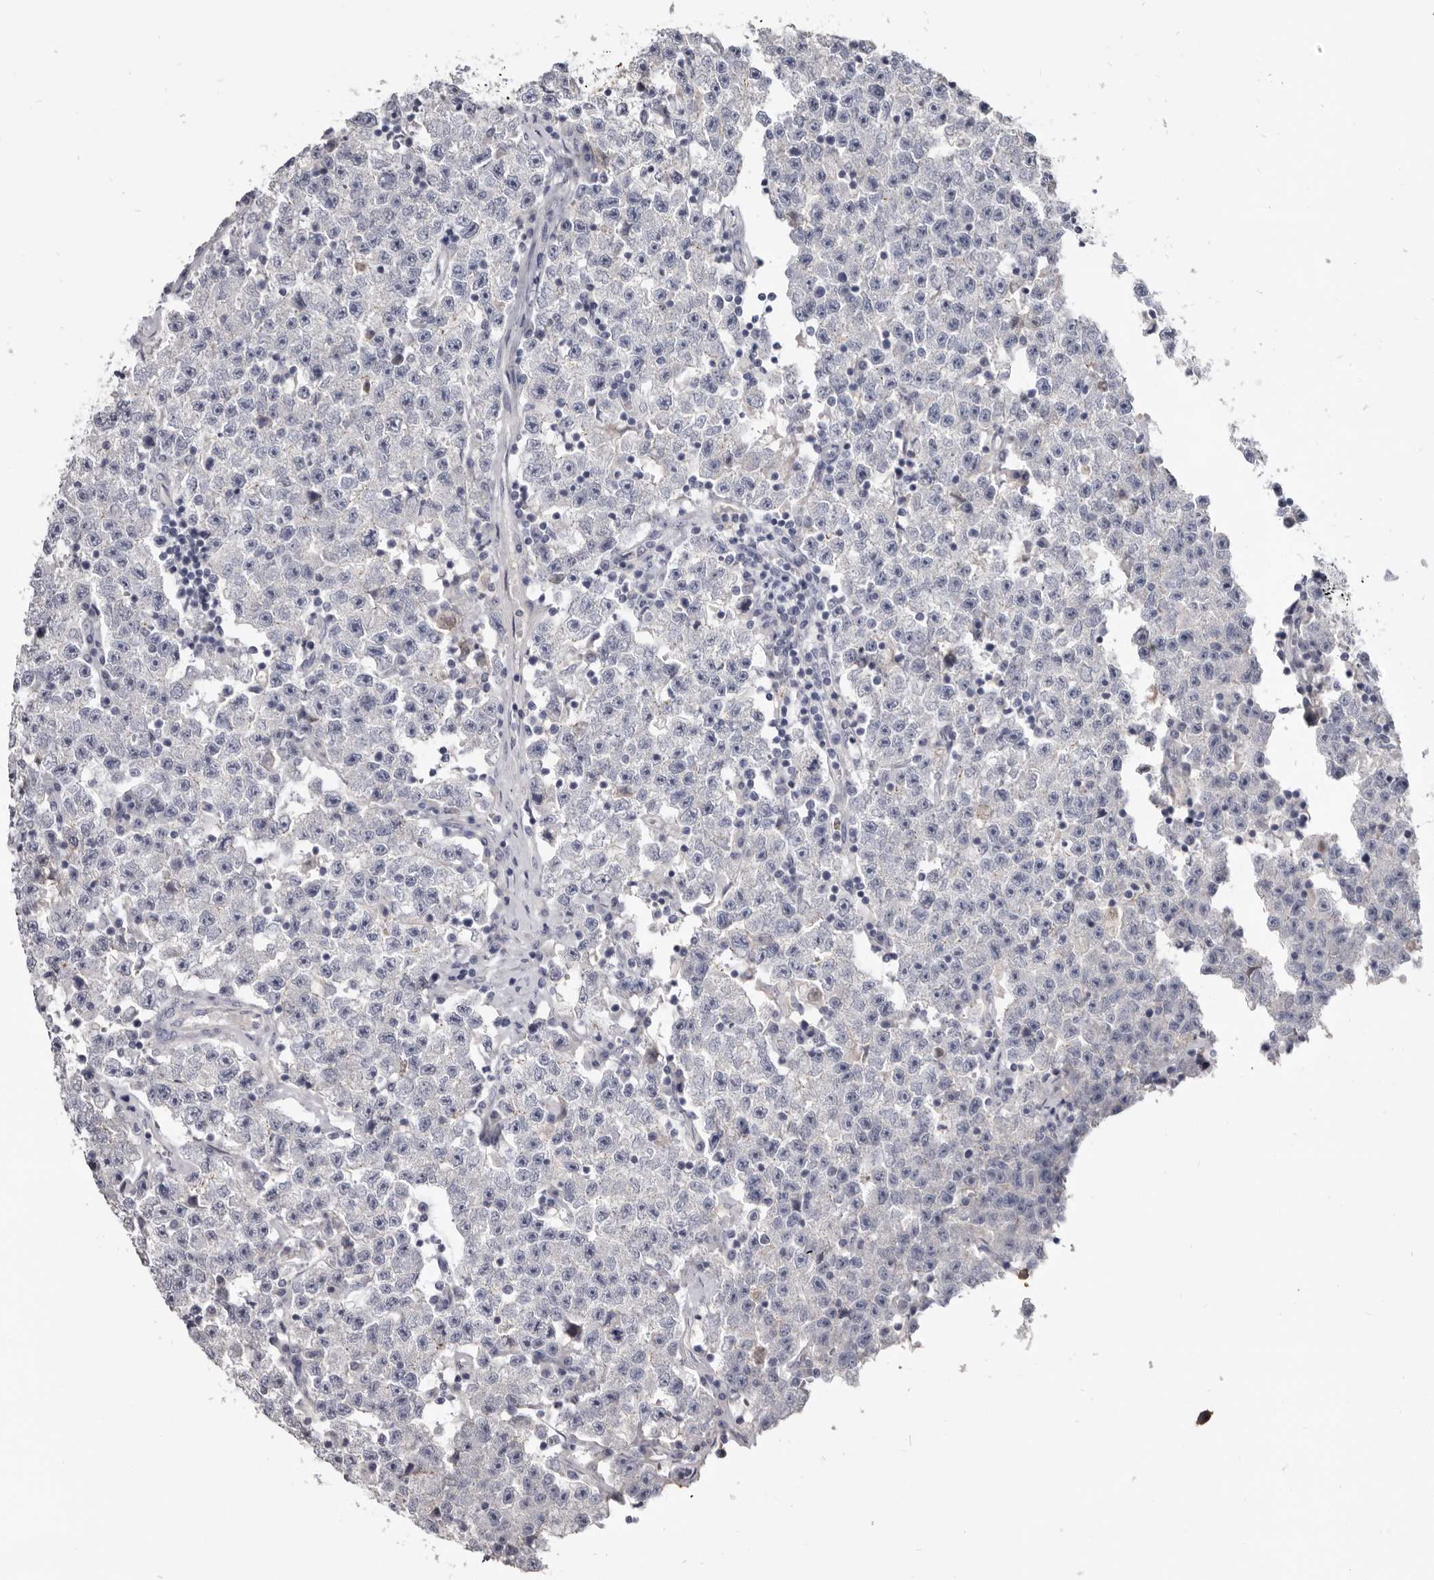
{"staining": {"intensity": "negative", "quantity": "none", "location": "none"}, "tissue": "testis cancer", "cell_type": "Tumor cells", "image_type": "cancer", "snomed": [{"axis": "morphology", "description": "Seminoma, NOS"}, {"axis": "topography", "description": "Testis"}], "caption": "Protein analysis of testis cancer (seminoma) shows no significant positivity in tumor cells.", "gene": "CGN", "patient": {"sex": "male", "age": 22}}